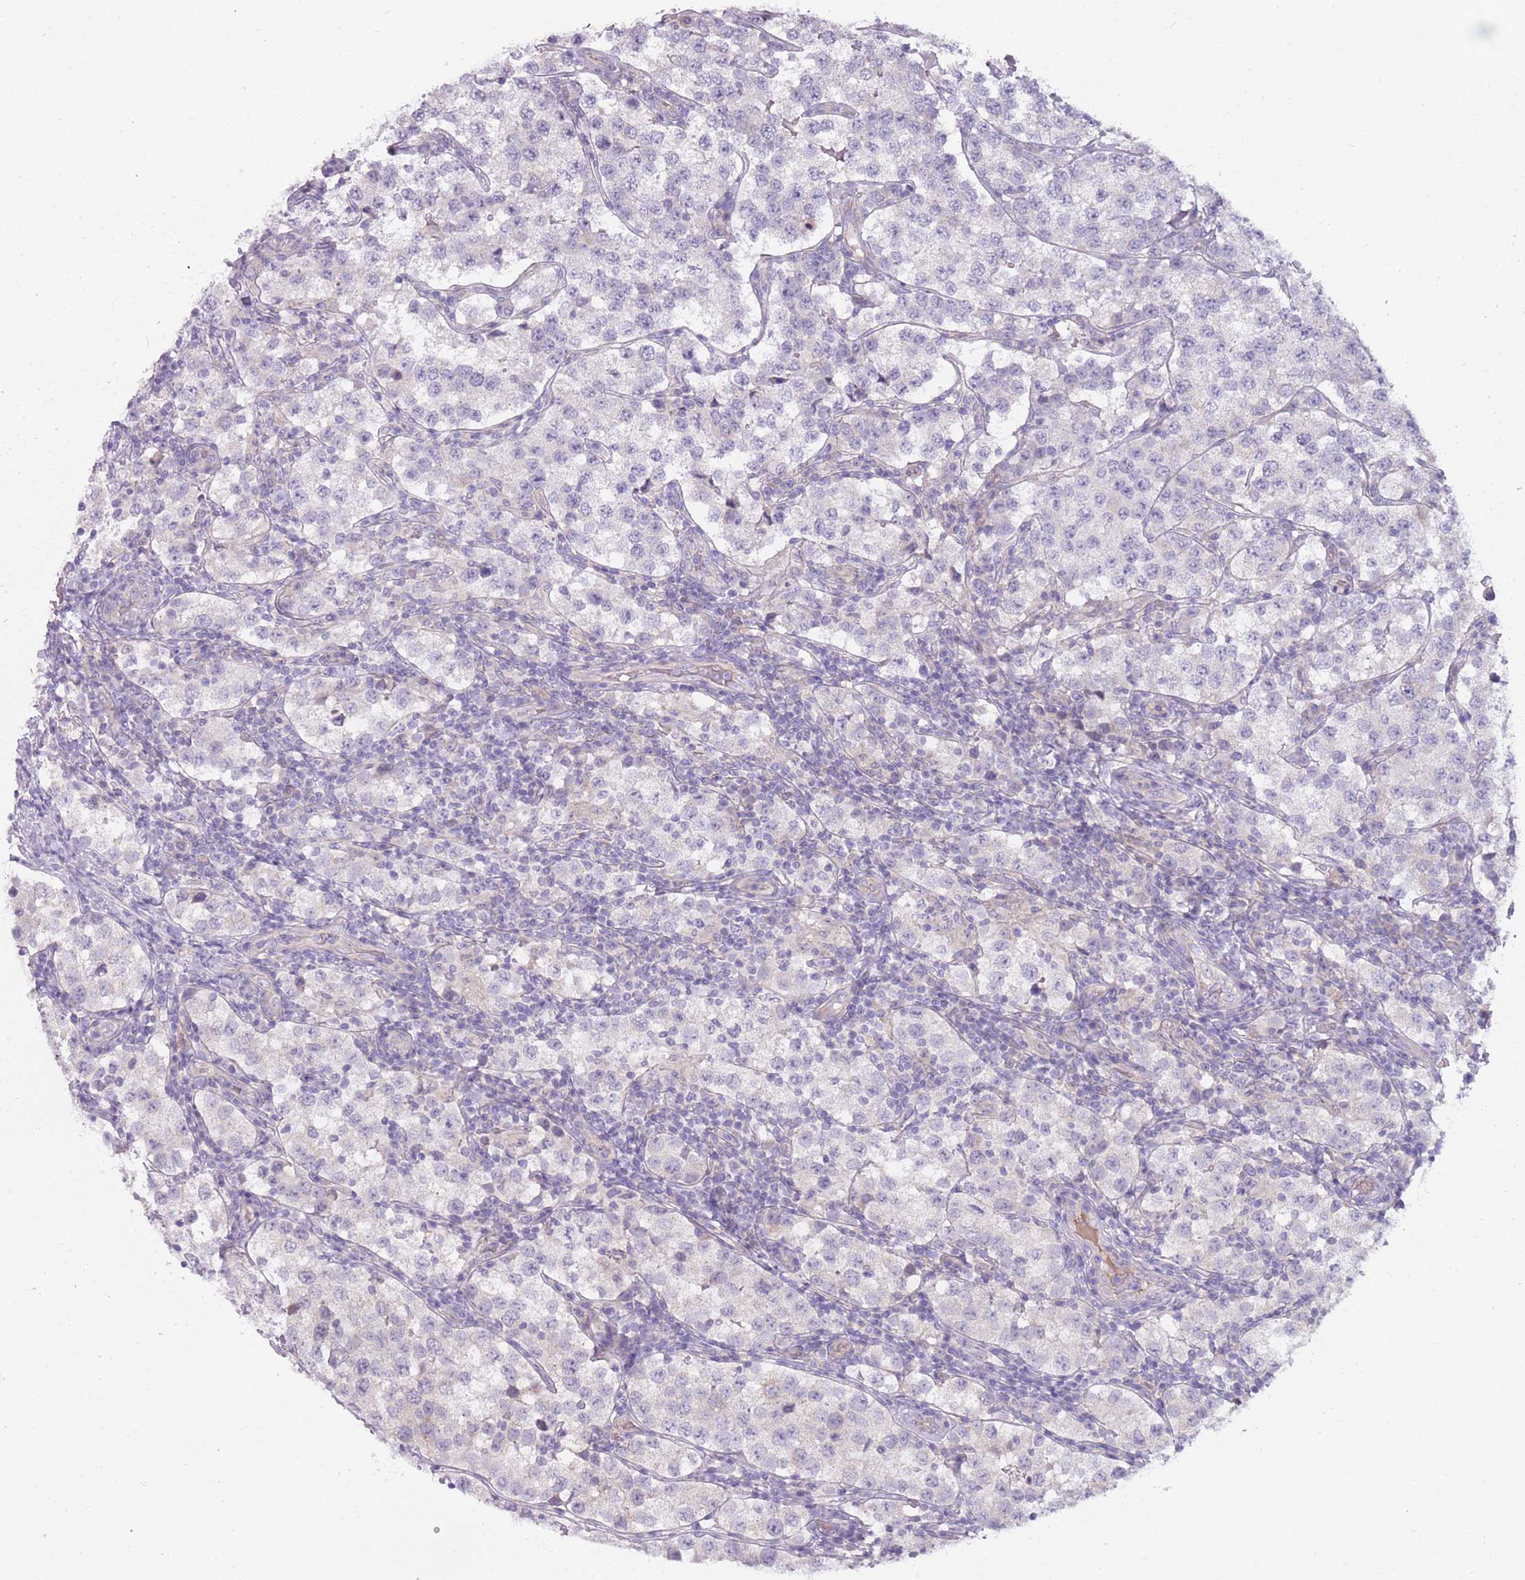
{"staining": {"intensity": "negative", "quantity": "none", "location": "none"}, "tissue": "testis cancer", "cell_type": "Tumor cells", "image_type": "cancer", "snomed": [{"axis": "morphology", "description": "Seminoma, NOS"}, {"axis": "topography", "description": "Testis"}], "caption": "Protein analysis of testis cancer (seminoma) reveals no significant positivity in tumor cells.", "gene": "DDX4", "patient": {"sex": "male", "age": 34}}